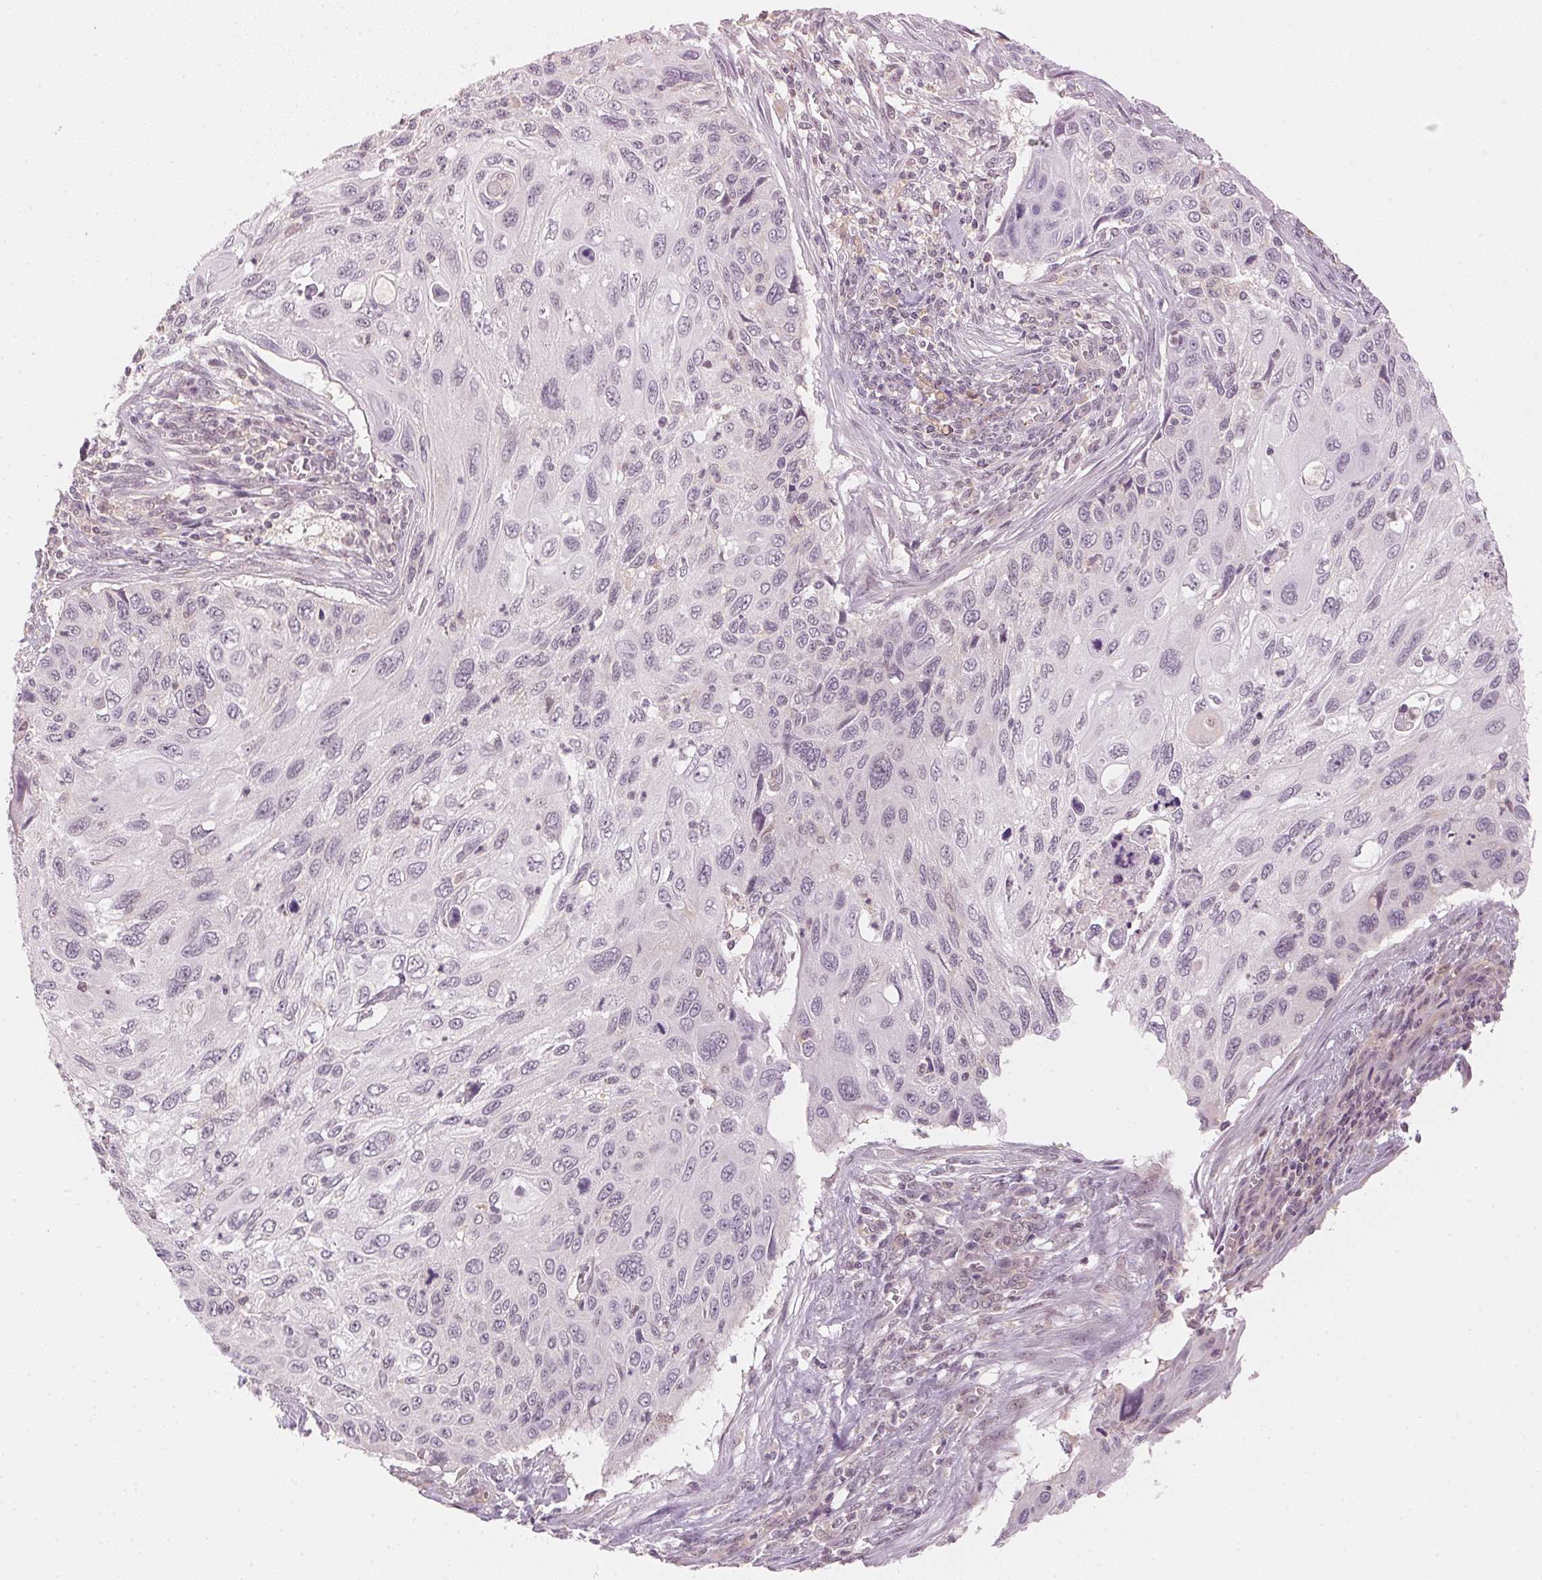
{"staining": {"intensity": "negative", "quantity": "none", "location": "none"}, "tissue": "cervical cancer", "cell_type": "Tumor cells", "image_type": "cancer", "snomed": [{"axis": "morphology", "description": "Squamous cell carcinoma, NOS"}, {"axis": "topography", "description": "Cervix"}], "caption": "Protein analysis of cervical cancer (squamous cell carcinoma) reveals no significant expression in tumor cells.", "gene": "KPRP", "patient": {"sex": "female", "age": 70}}